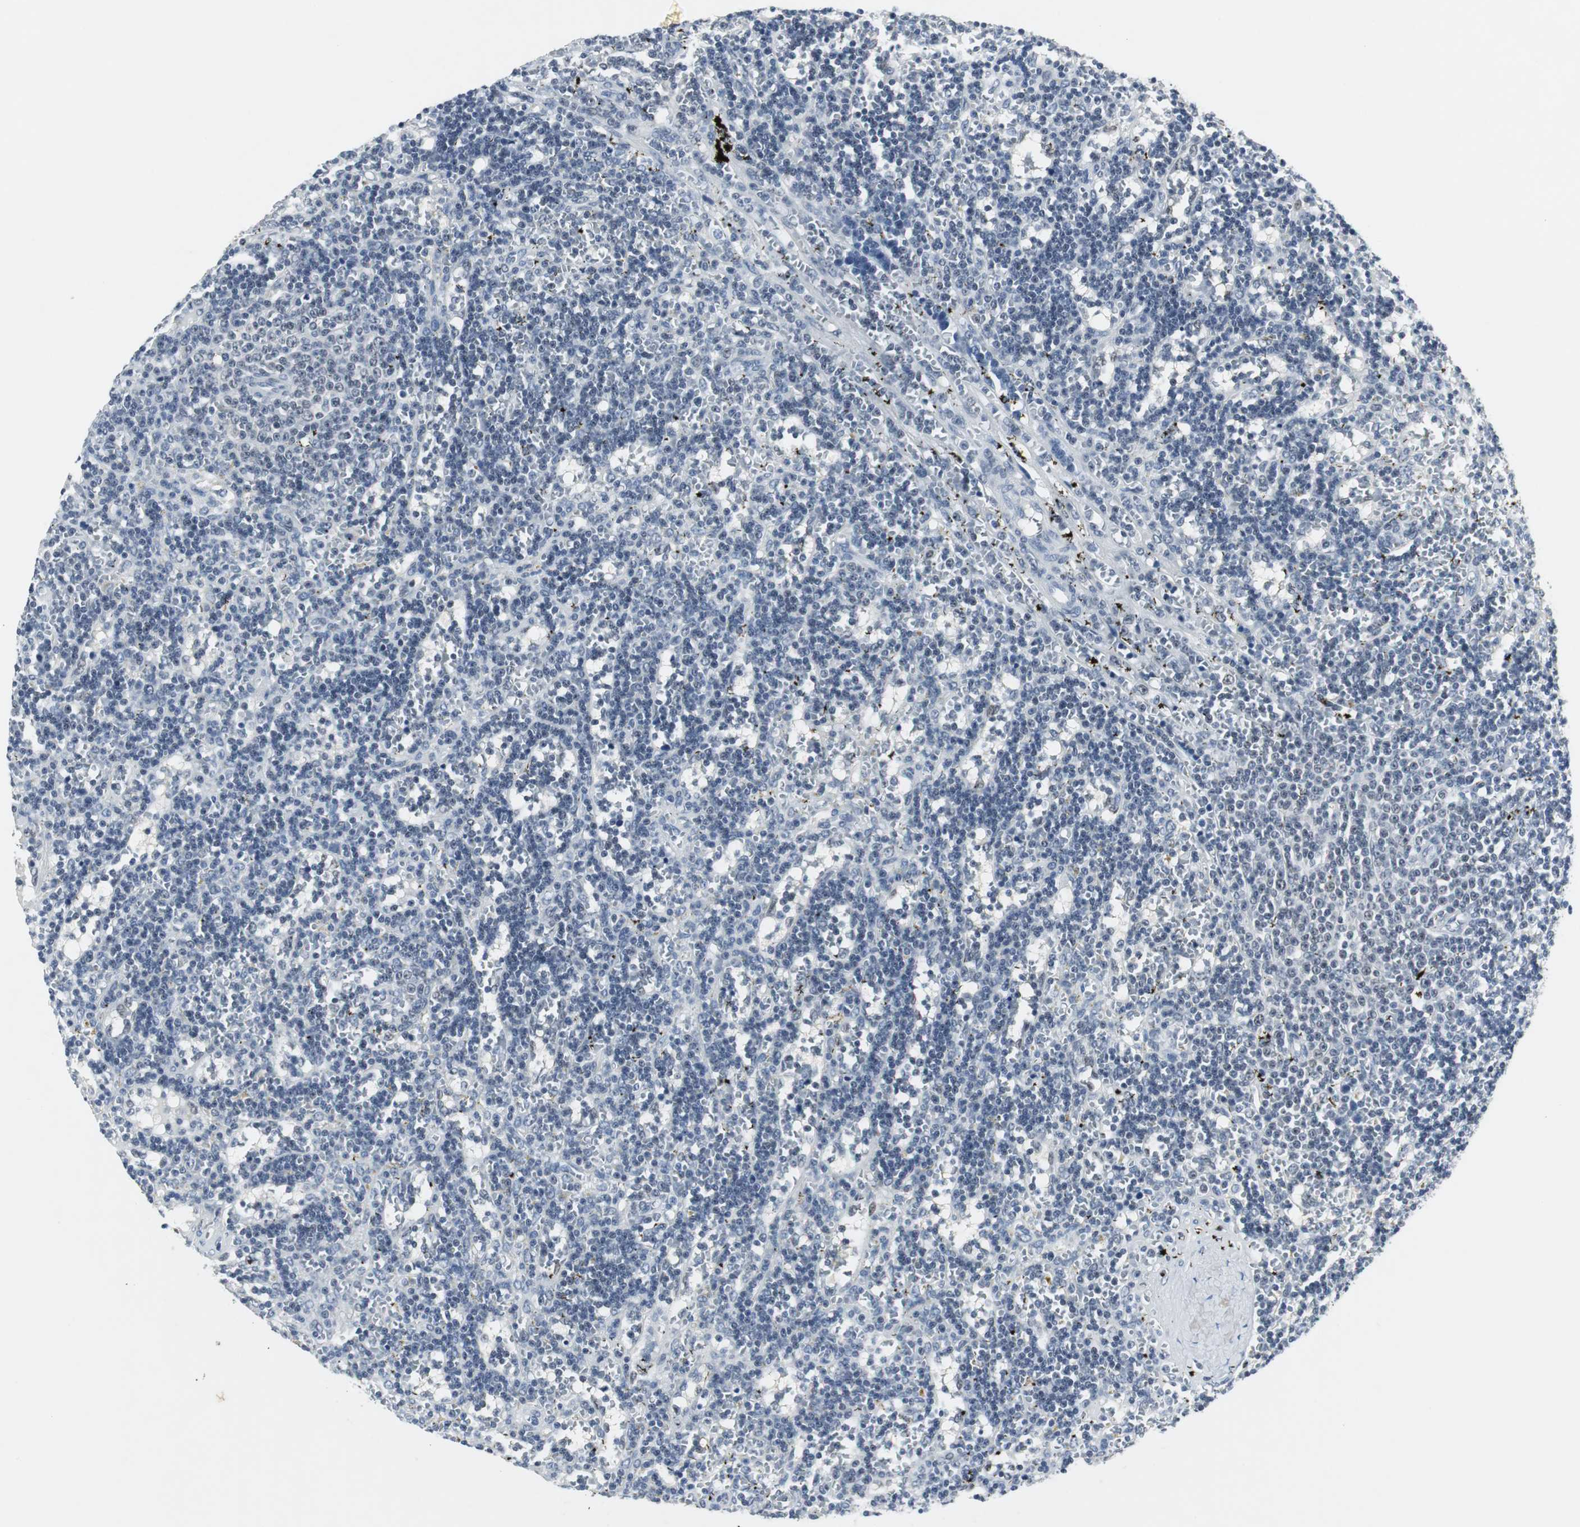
{"staining": {"intensity": "negative", "quantity": "none", "location": "none"}, "tissue": "lymphoma", "cell_type": "Tumor cells", "image_type": "cancer", "snomed": [{"axis": "morphology", "description": "Malignant lymphoma, non-Hodgkin's type, Low grade"}, {"axis": "topography", "description": "Spleen"}], "caption": "Malignant lymphoma, non-Hodgkin's type (low-grade) was stained to show a protein in brown. There is no significant expression in tumor cells. Brightfield microscopy of immunohistochemistry (IHC) stained with DAB (brown) and hematoxylin (blue), captured at high magnification.", "gene": "ELK1", "patient": {"sex": "male", "age": 60}}